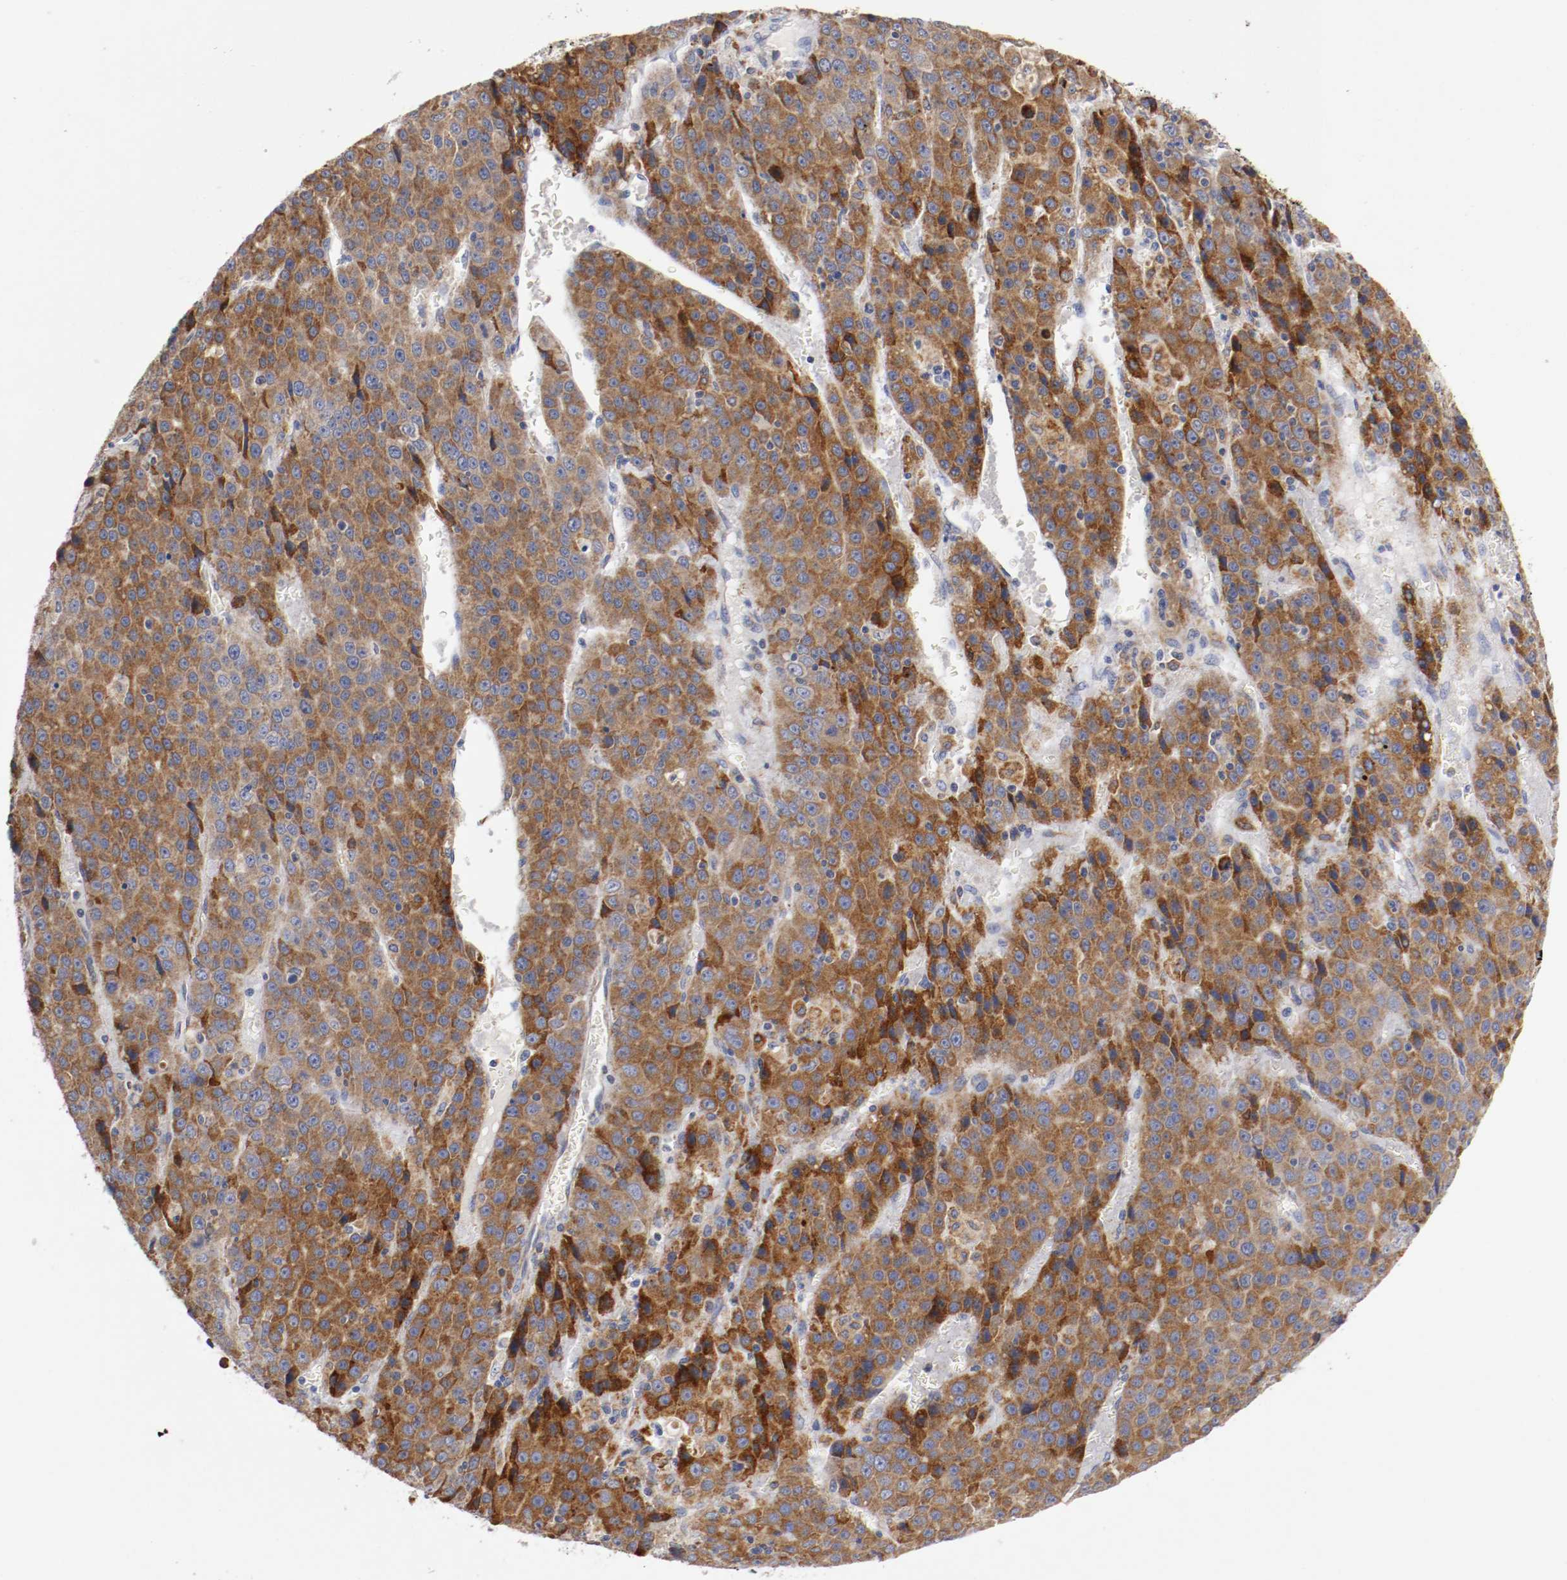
{"staining": {"intensity": "strong", "quantity": ">75%", "location": "cytoplasmic/membranous"}, "tissue": "liver cancer", "cell_type": "Tumor cells", "image_type": "cancer", "snomed": [{"axis": "morphology", "description": "Carcinoma, Hepatocellular, NOS"}, {"axis": "topography", "description": "Liver"}], "caption": "The image exhibits a brown stain indicating the presence of a protein in the cytoplasmic/membranous of tumor cells in liver hepatocellular carcinoma.", "gene": "TRAF2", "patient": {"sex": "female", "age": 53}}